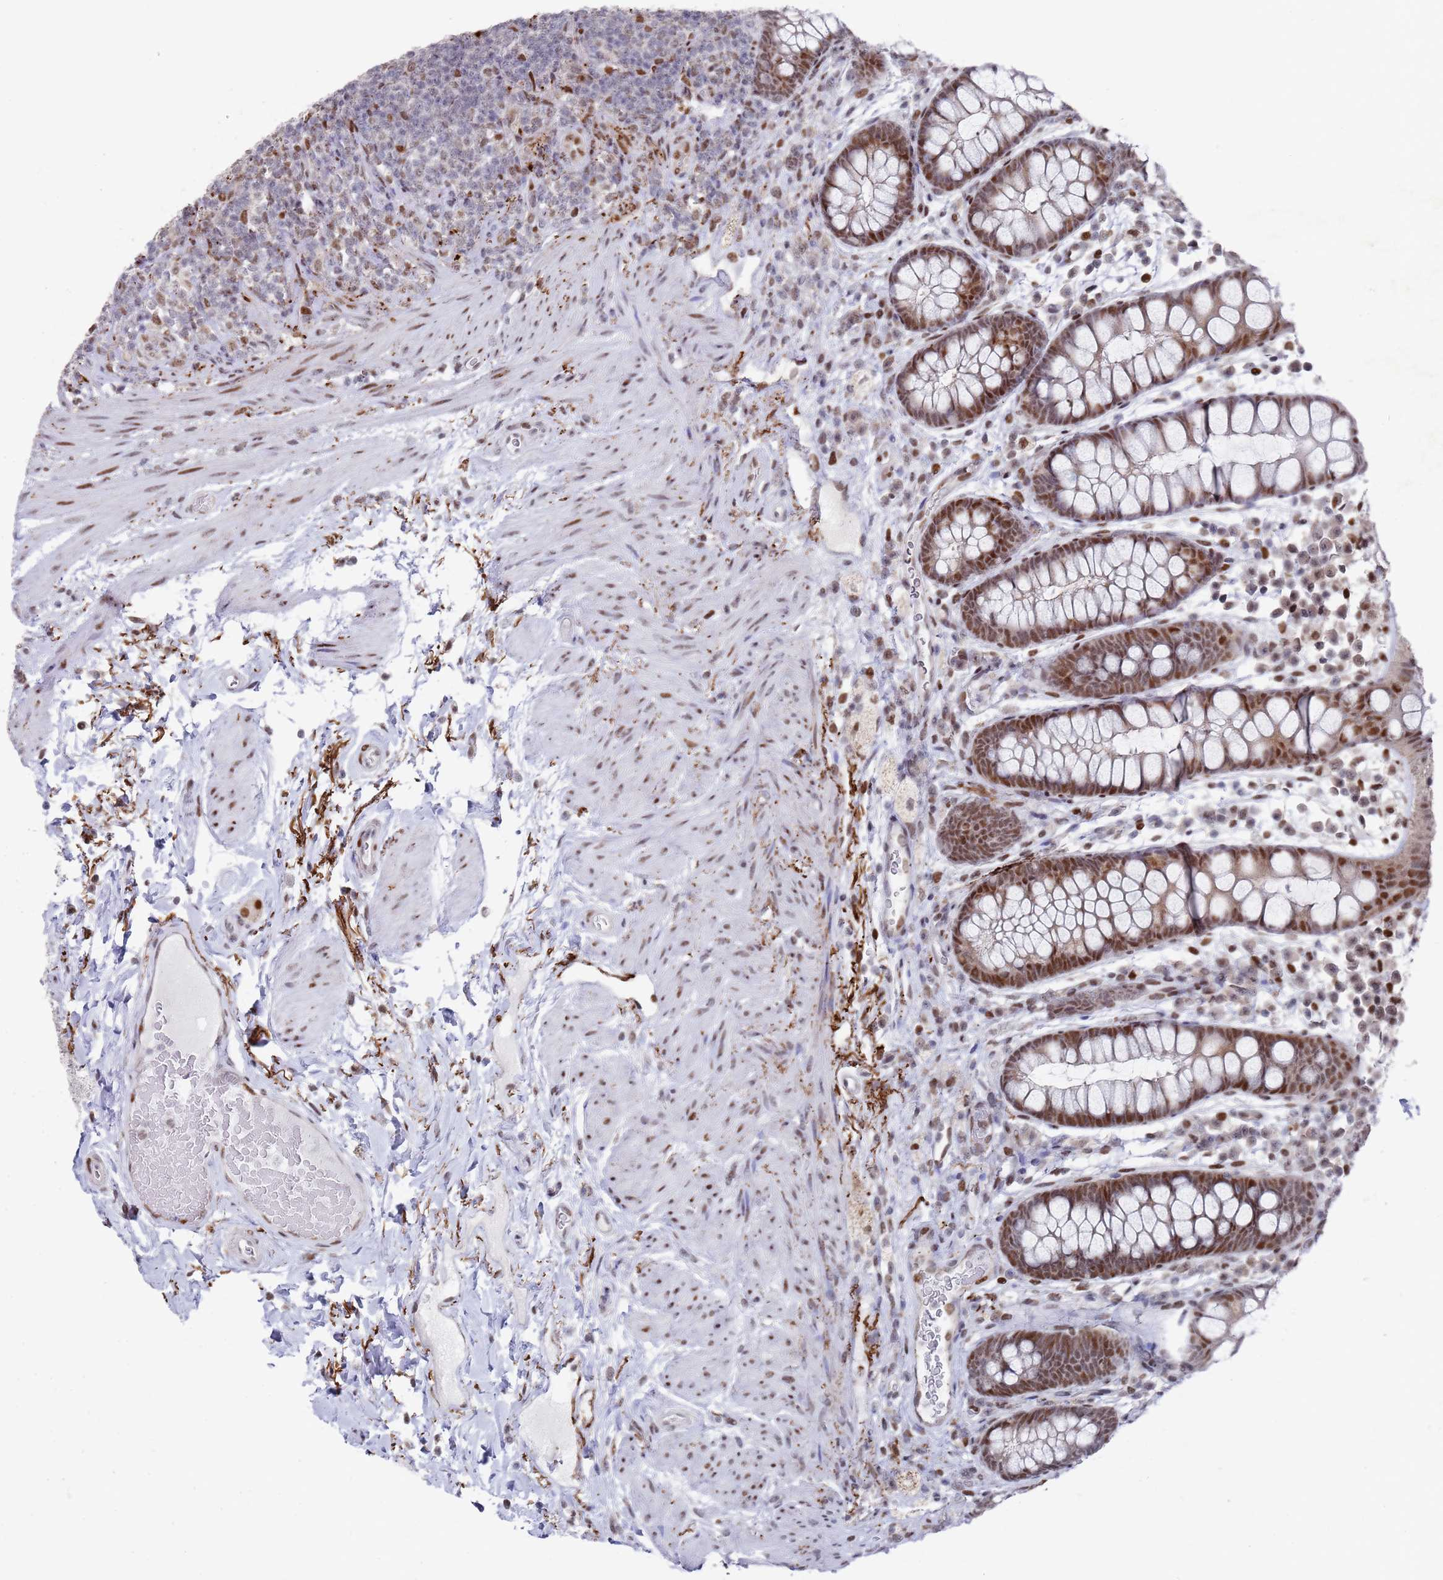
{"staining": {"intensity": "moderate", "quantity": "25%-75%", "location": "nuclear"}, "tissue": "rectum", "cell_type": "Glandular cells", "image_type": "normal", "snomed": [{"axis": "morphology", "description": "Normal tissue, NOS"}, {"axis": "topography", "description": "Rectum"}, {"axis": "topography", "description": "Peripheral nerve tissue"}], "caption": "DAB immunohistochemical staining of normal human rectum demonstrates moderate nuclear protein positivity in approximately 25%-75% of glandular cells.", "gene": "COPS6", "patient": {"sex": "female", "age": 69}}